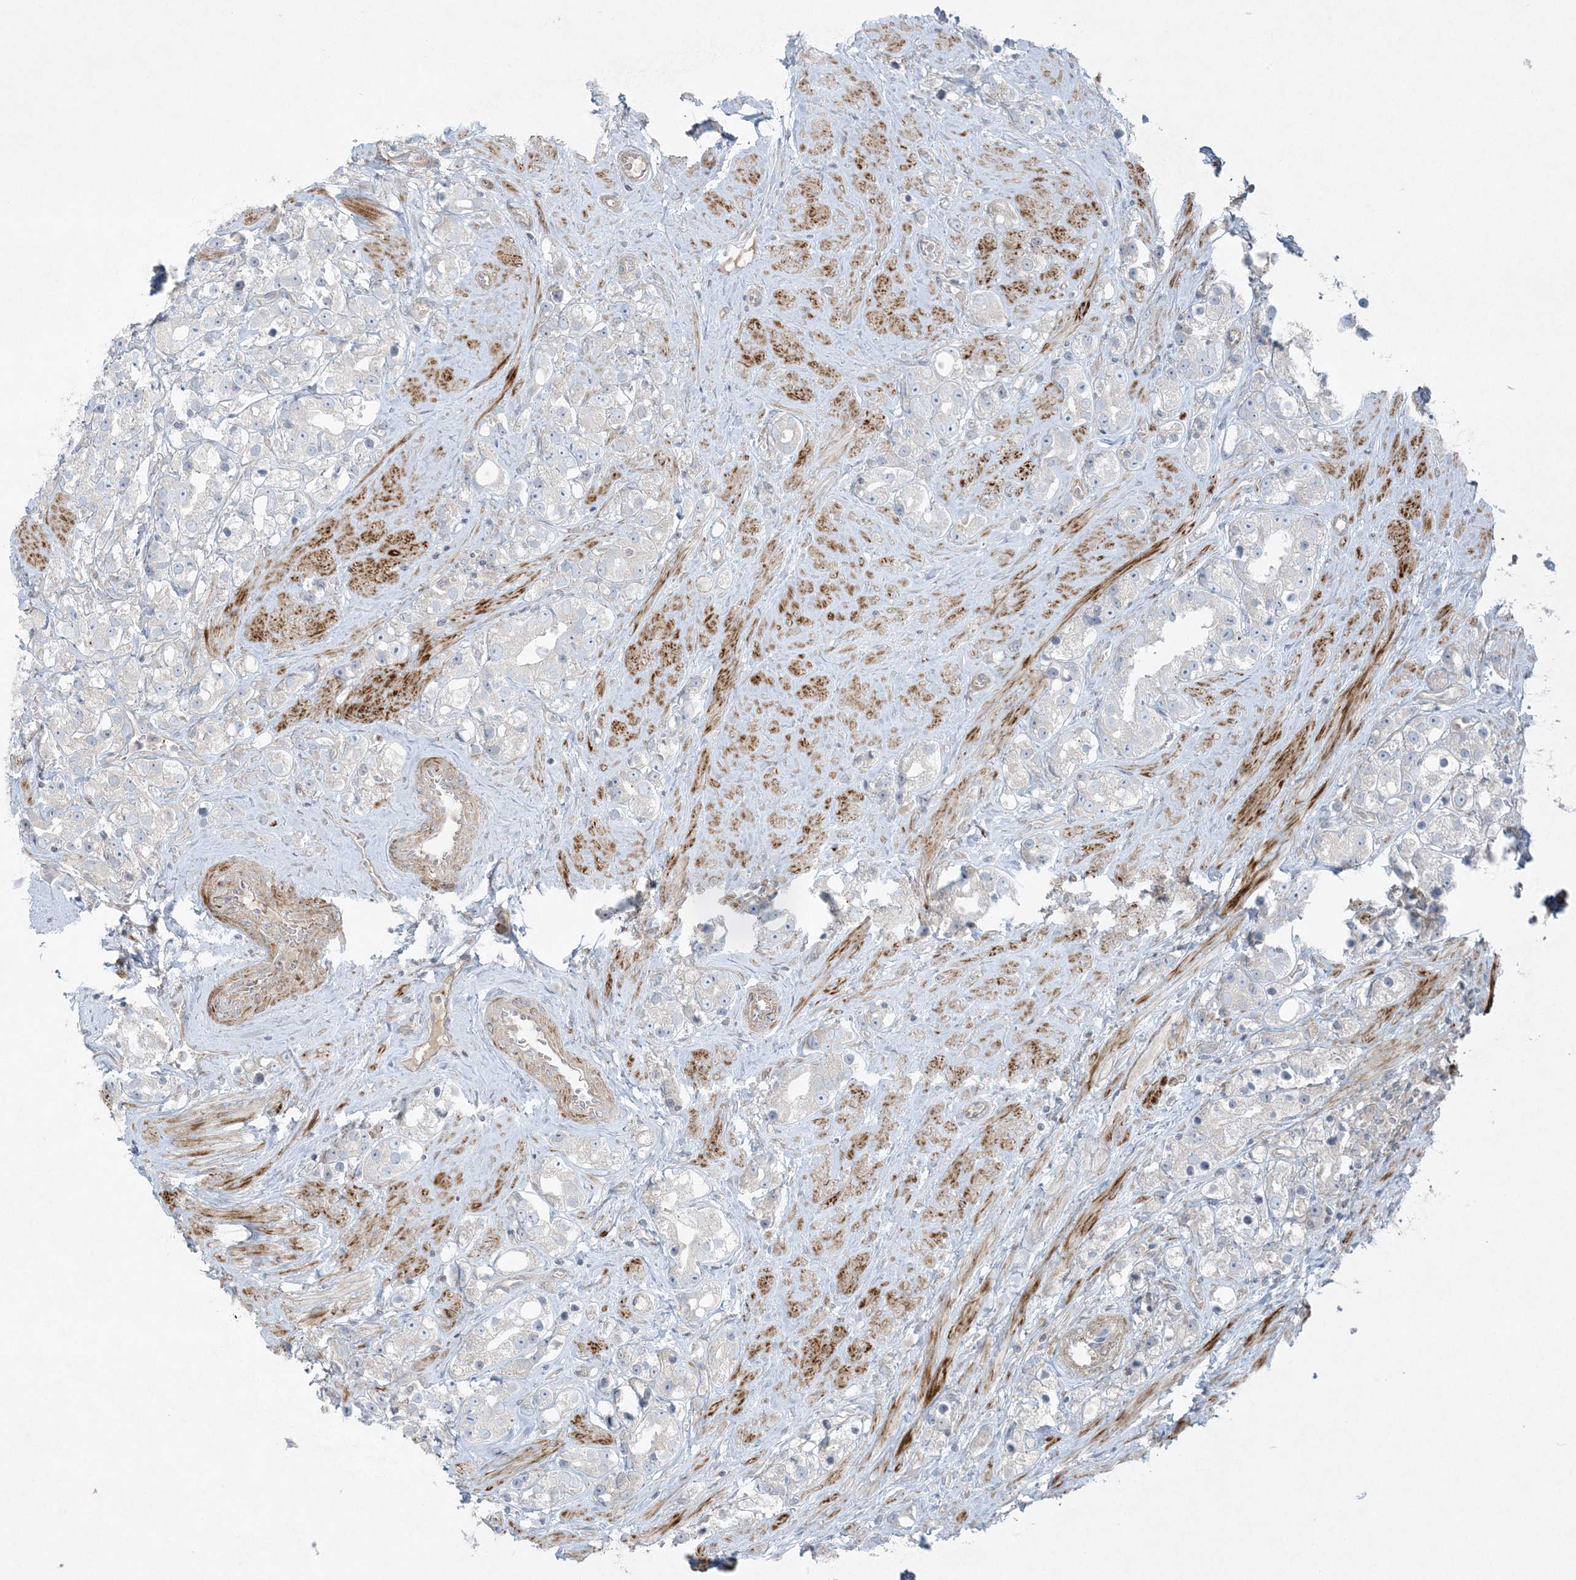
{"staining": {"intensity": "negative", "quantity": "none", "location": "none"}, "tissue": "prostate cancer", "cell_type": "Tumor cells", "image_type": "cancer", "snomed": [{"axis": "morphology", "description": "Adenocarcinoma, NOS"}, {"axis": "topography", "description": "Prostate"}], "caption": "Micrograph shows no protein staining in tumor cells of prostate adenocarcinoma tissue.", "gene": "PIK3R4", "patient": {"sex": "male", "age": 79}}